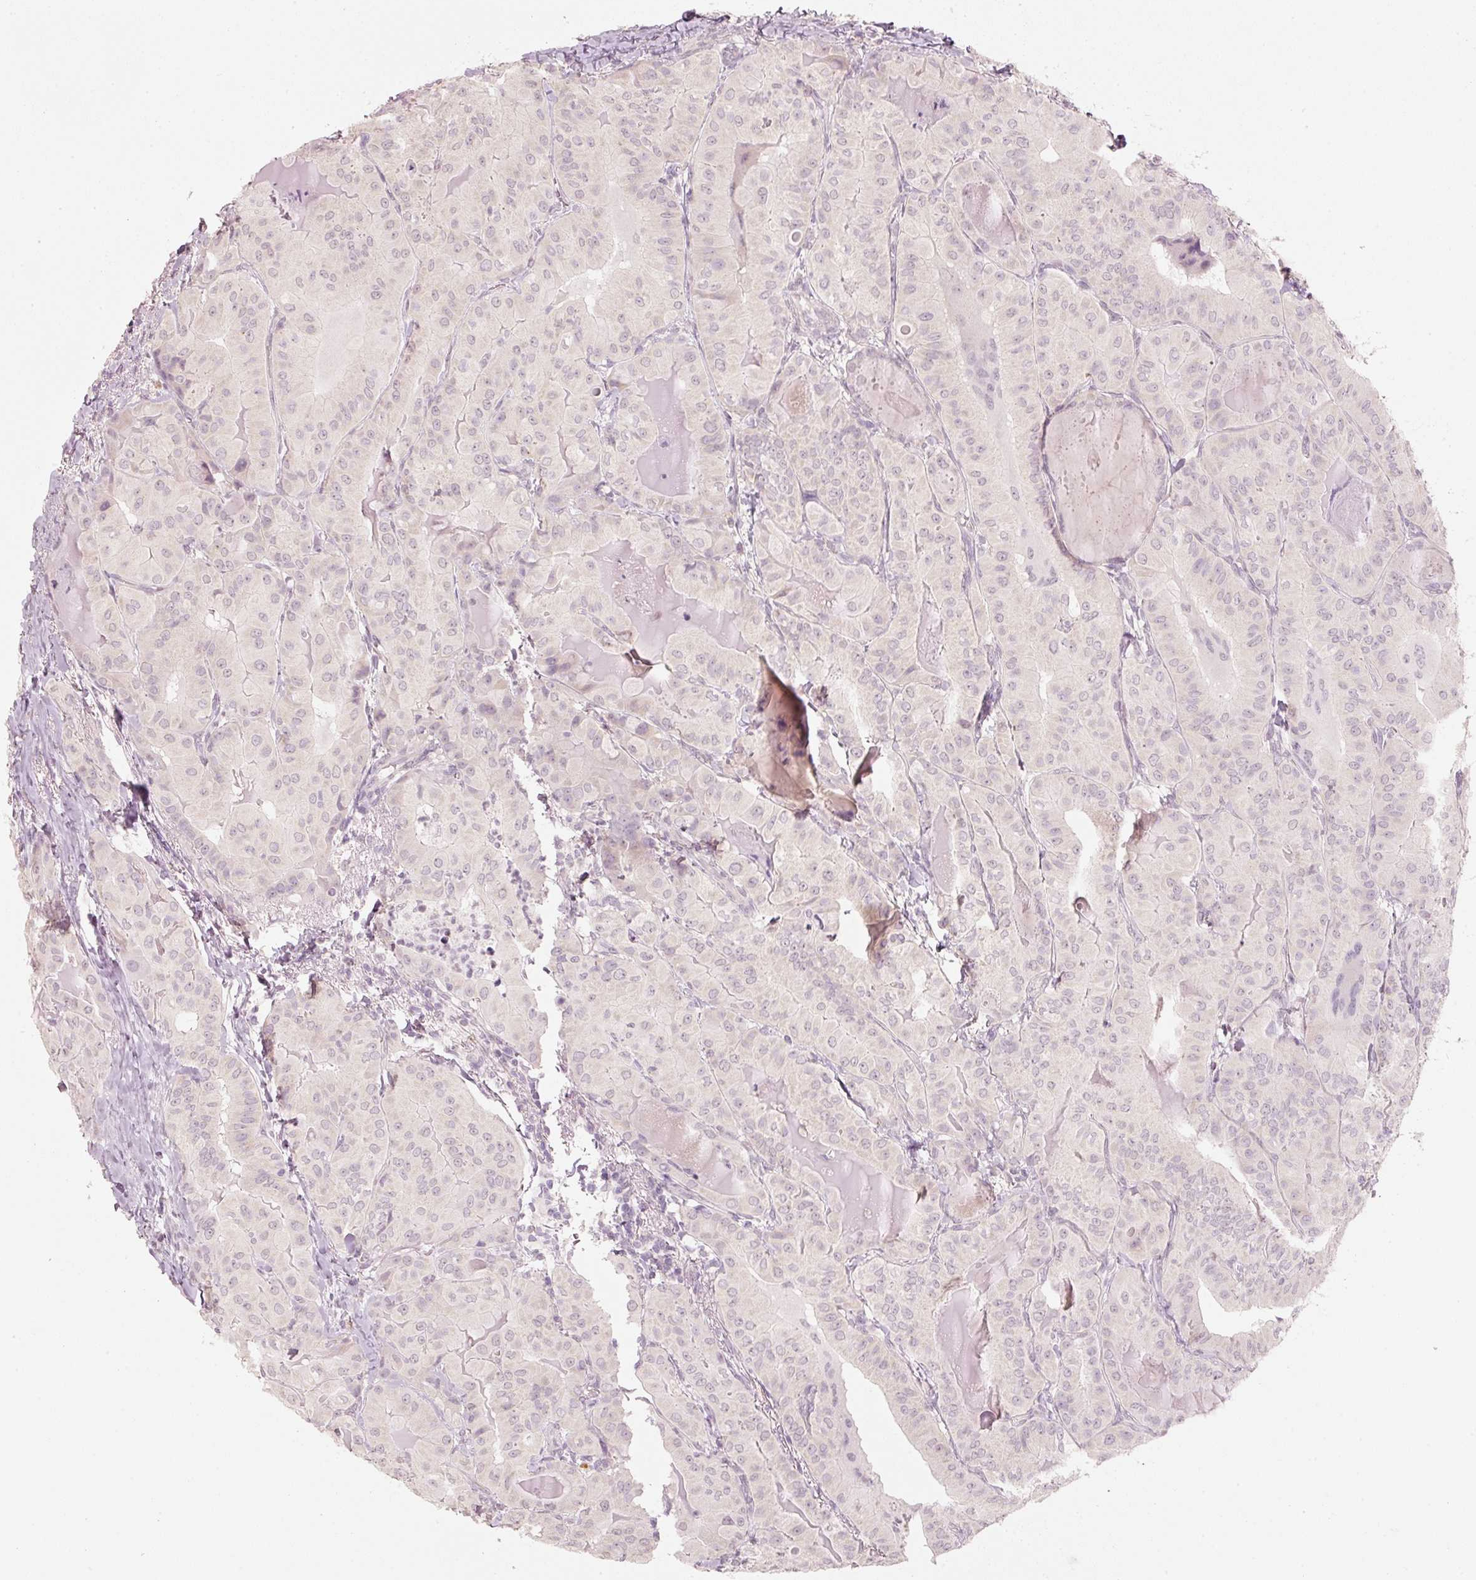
{"staining": {"intensity": "negative", "quantity": "none", "location": "none"}, "tissue": "thyroid cancer", "cell_type": "Tumor cells", "image_type": "cancer", "snomed": [{"axis": "morphology", "description": "Papillary adenocarcinoma, NOS"}, {"axis": "topography", "description": "Thyroid gland"}], "caption": "DAB (3,3'-diaminobenzidine) immunohistochemical staining of human thyroid cancer shows no significant positivity in tumor cells. (DAB (3,3'-diaminobenzidine) IHC with hematoxylin counter stain).", "gene": "STEAP1", "patient": {"sex": "female", "age": 68}}